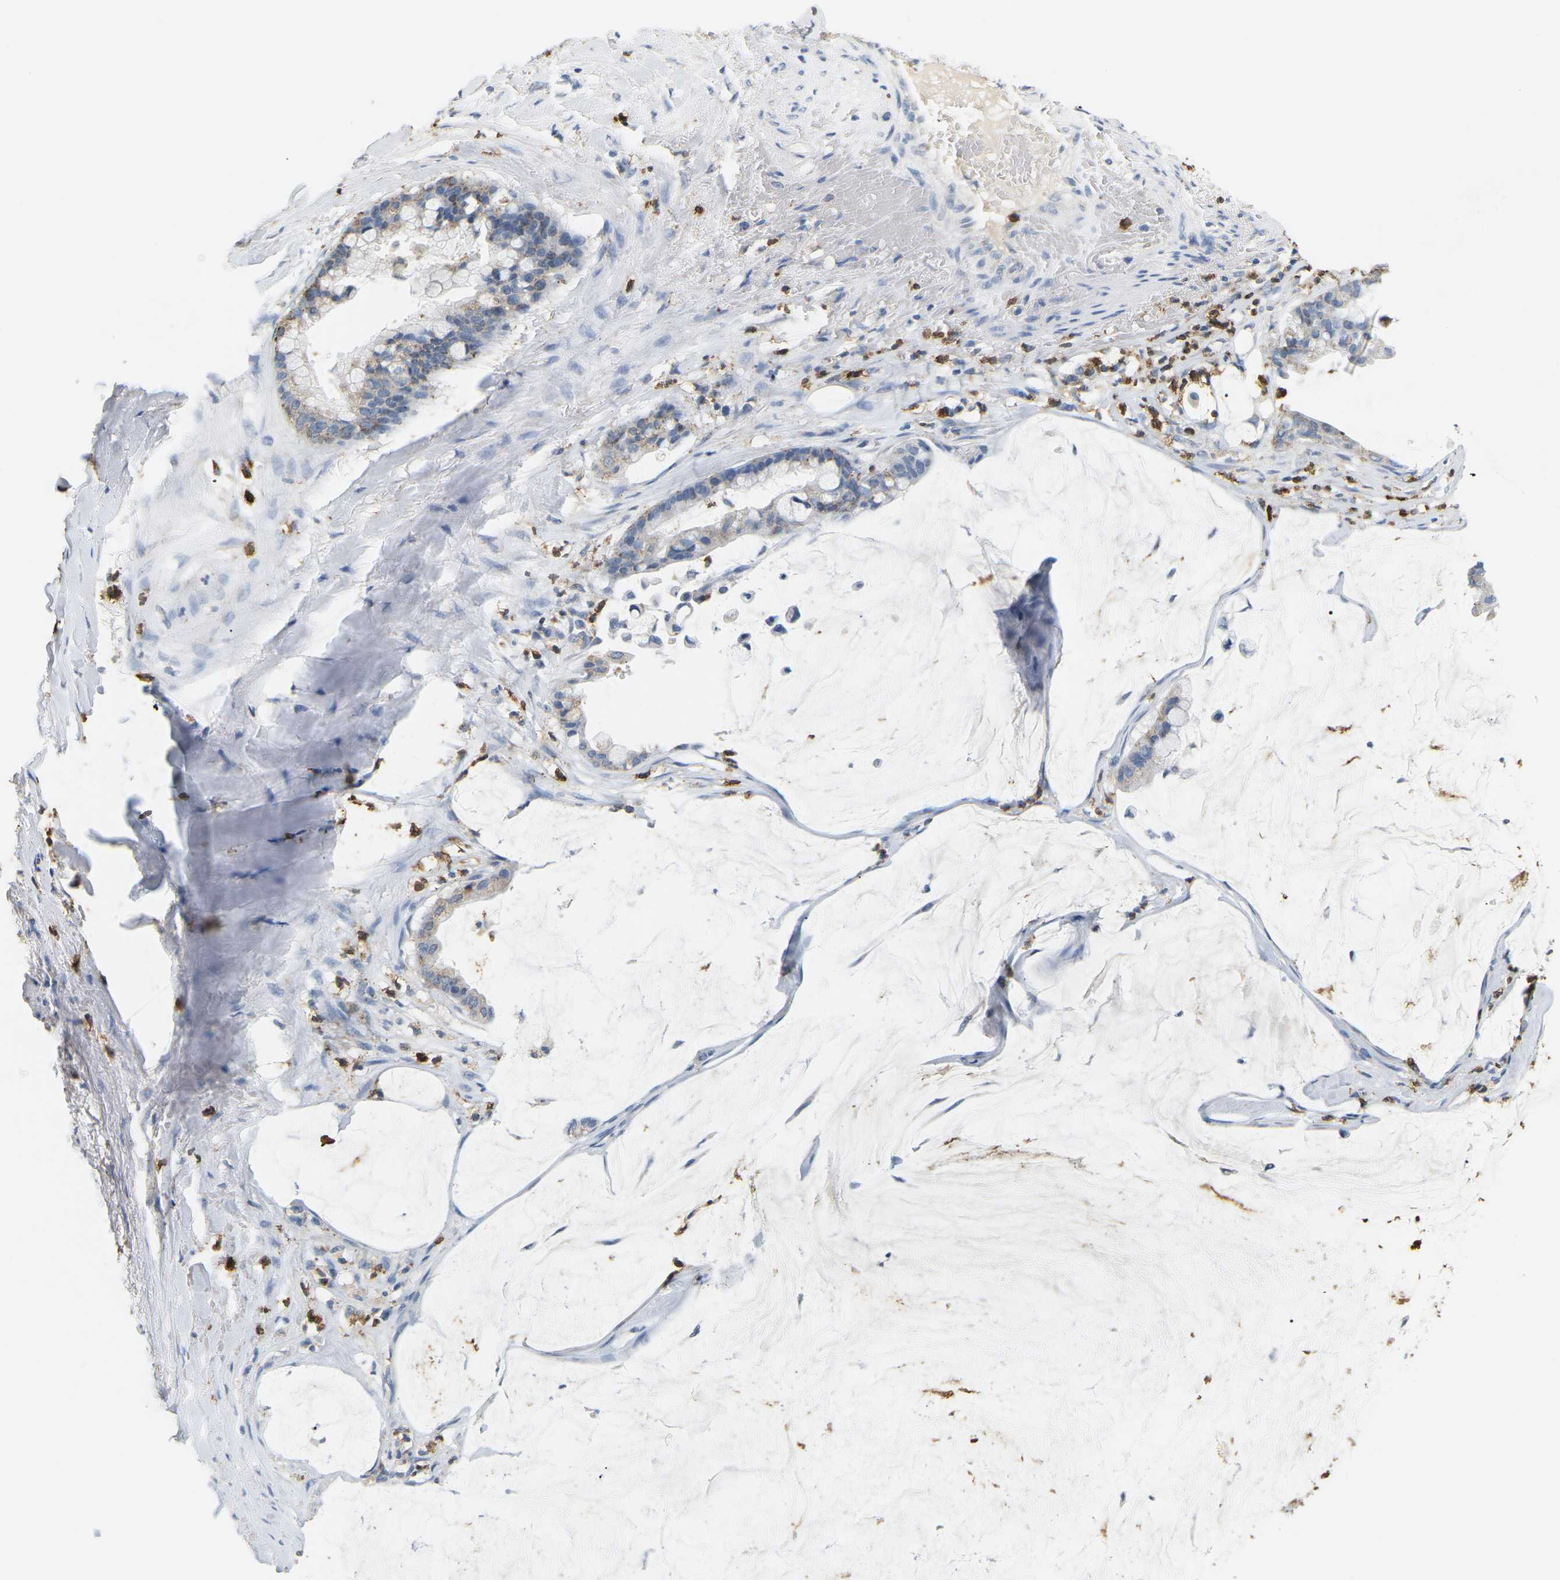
{"staining": {"intensity": "negative", "quantity": "none", "location": "none"}, "tissue": "pancreatic cancer", "cell_type": "Tumor cells", "image_type": "cancer", "snomed": [{"axis": "morphology", "description": "Adenocarcinoma, NOS"}, {"axis": "topography", "description": "Pancreas"}], "caption": "Tumor cells show no significant protein positivity in adenocarcinoma (pancreatic).", "gene": "ADM", "patient": {"sex": "male", "age": 41}}